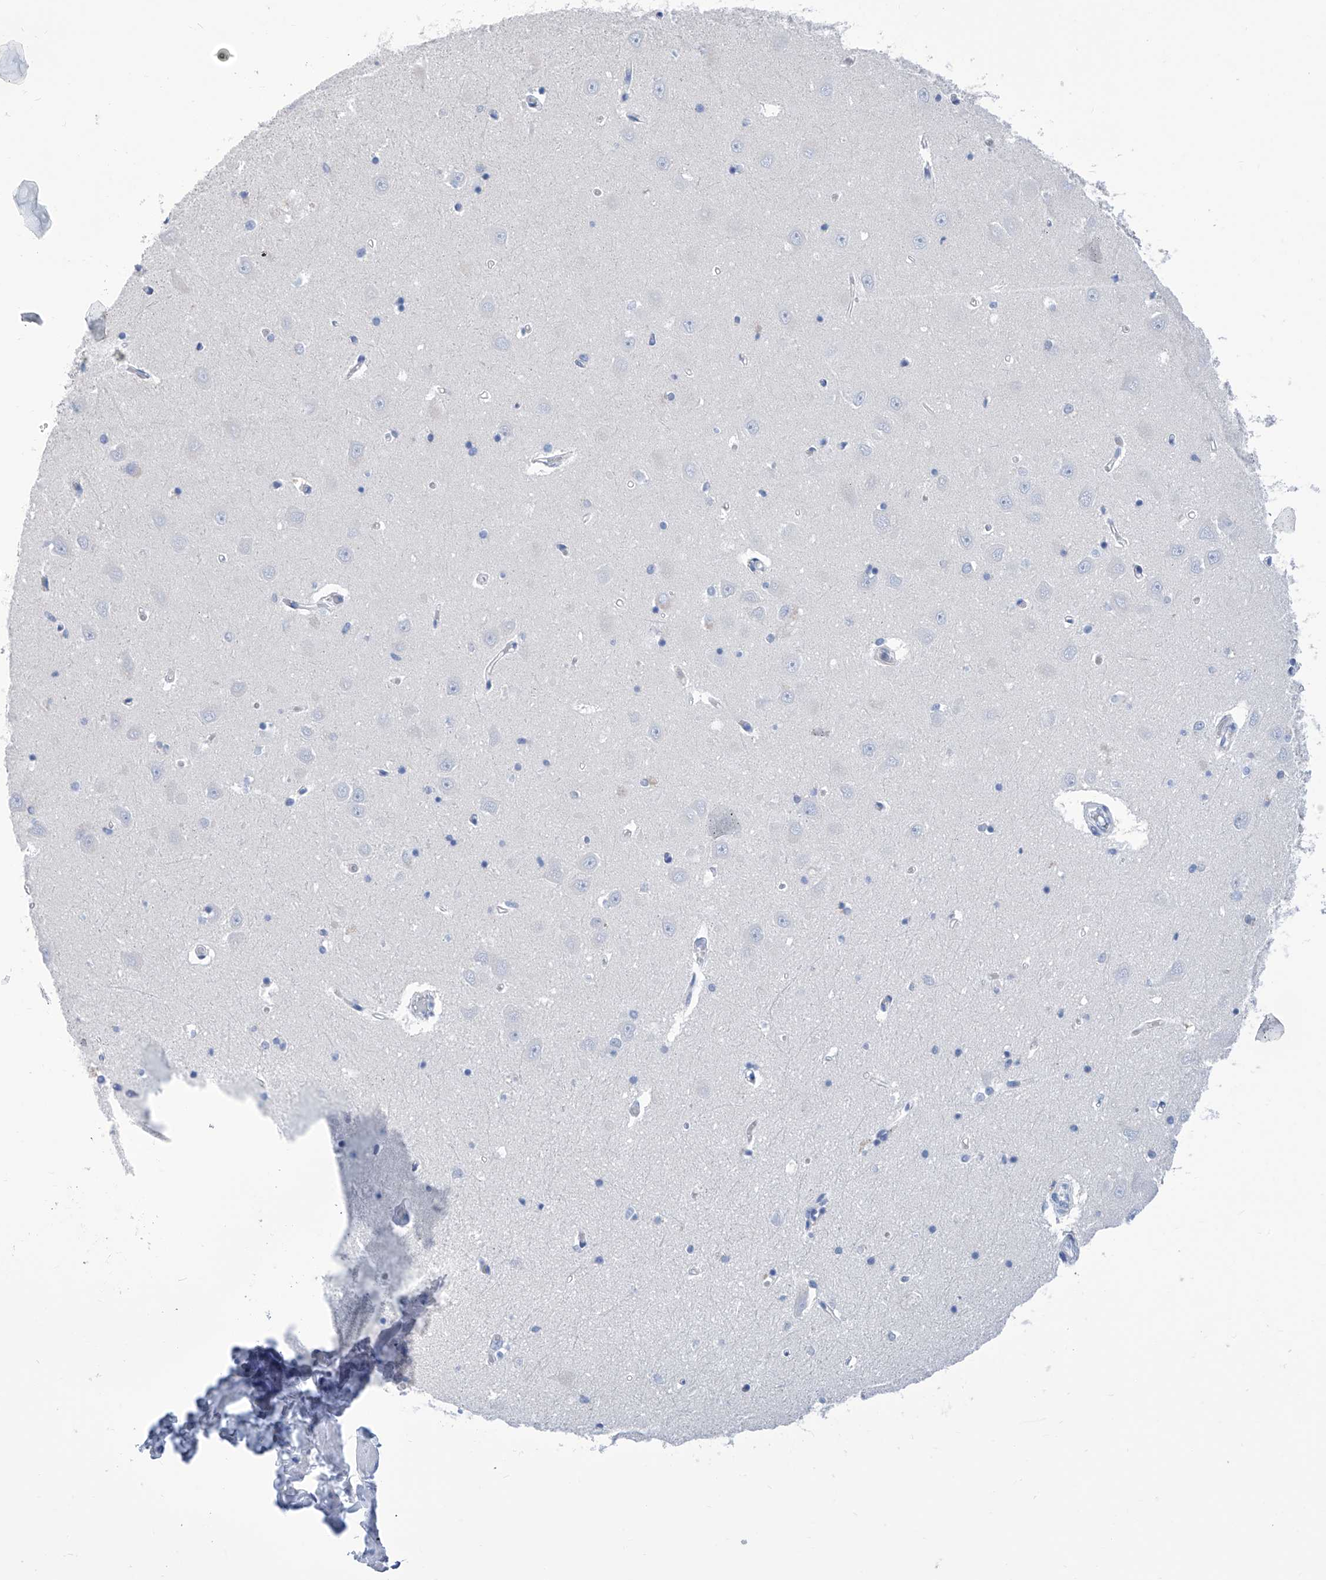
{"staining": {"intensity": "negative", "quantity": "none", "location": "none"}, "tissue": "hippocampus", "cell_type": "Glial cells", "image_type": "normal", "snomed": [{"axis": "morphology", "description": "Normal tissue, NOS"}, {"axis": "topography", "description": "Hippocampus"}], "caption": "This is an immunohistochemistry (IHC) image of normal hippocampus. There is no expression in glial cells.", "gene": "IMPA2", "patient": {"sex": "male", "age": 70}}